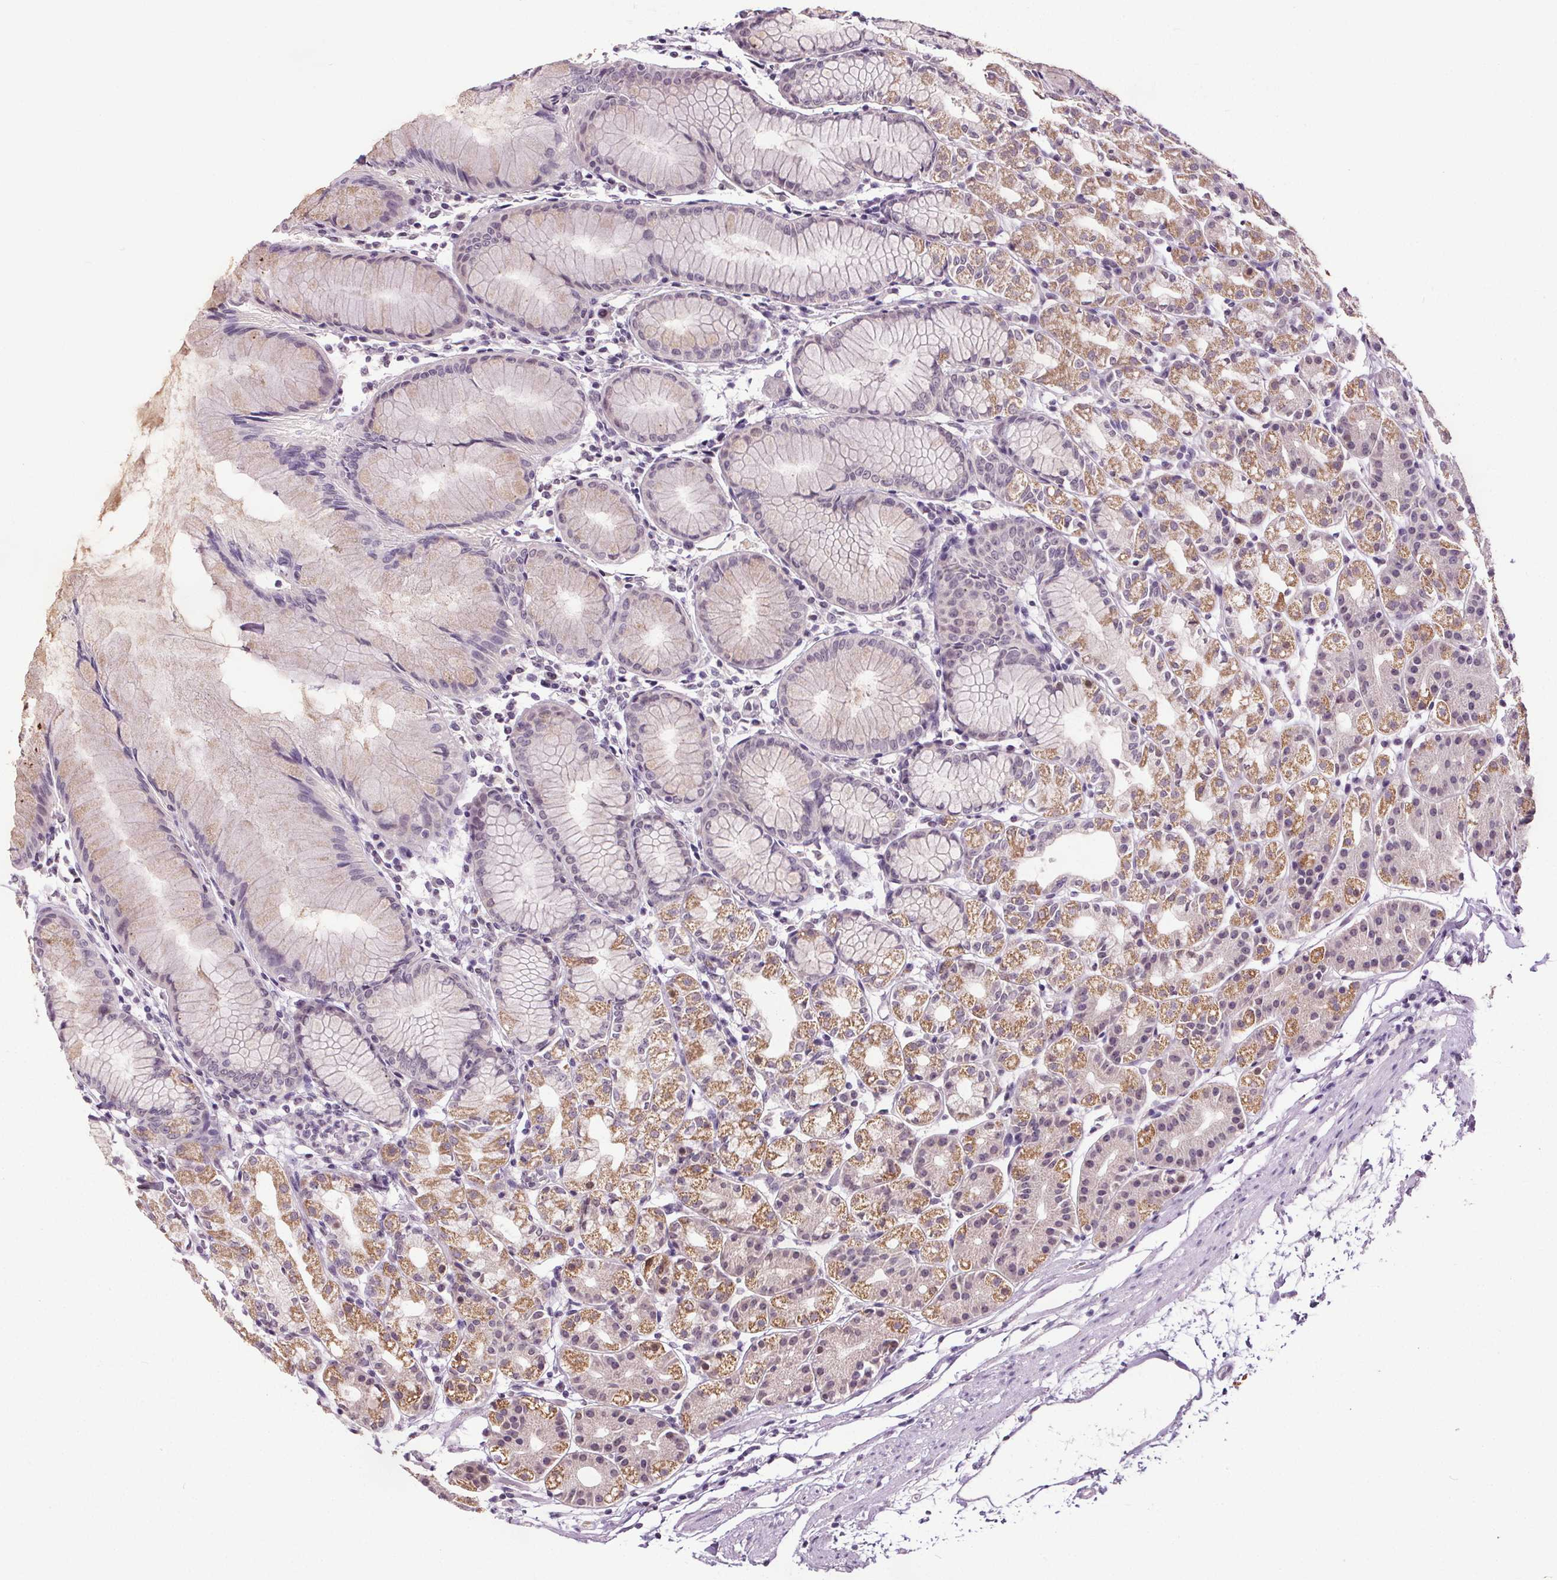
{"staining": {"intensity": "moderate", "quantity": "<25%", "location": "cytoplasmic/membranous"}, "tissue": "stomach", "cell_type": "Glandular cells", "image_type": "normal", "snomed": [{"axis": "morphology", "description": "Normal tissue, NOS"}, {"axis": "topography", "description": "Stomach"}], "caption": "The photomicrograph displays staining of unremarkable stomach, revealing moderate cytoplasmic/membranous protein positivity (brown color) within glandular cells.", "gene": "SLC2A9", "patient": {"sex": "female", "age": 57}}